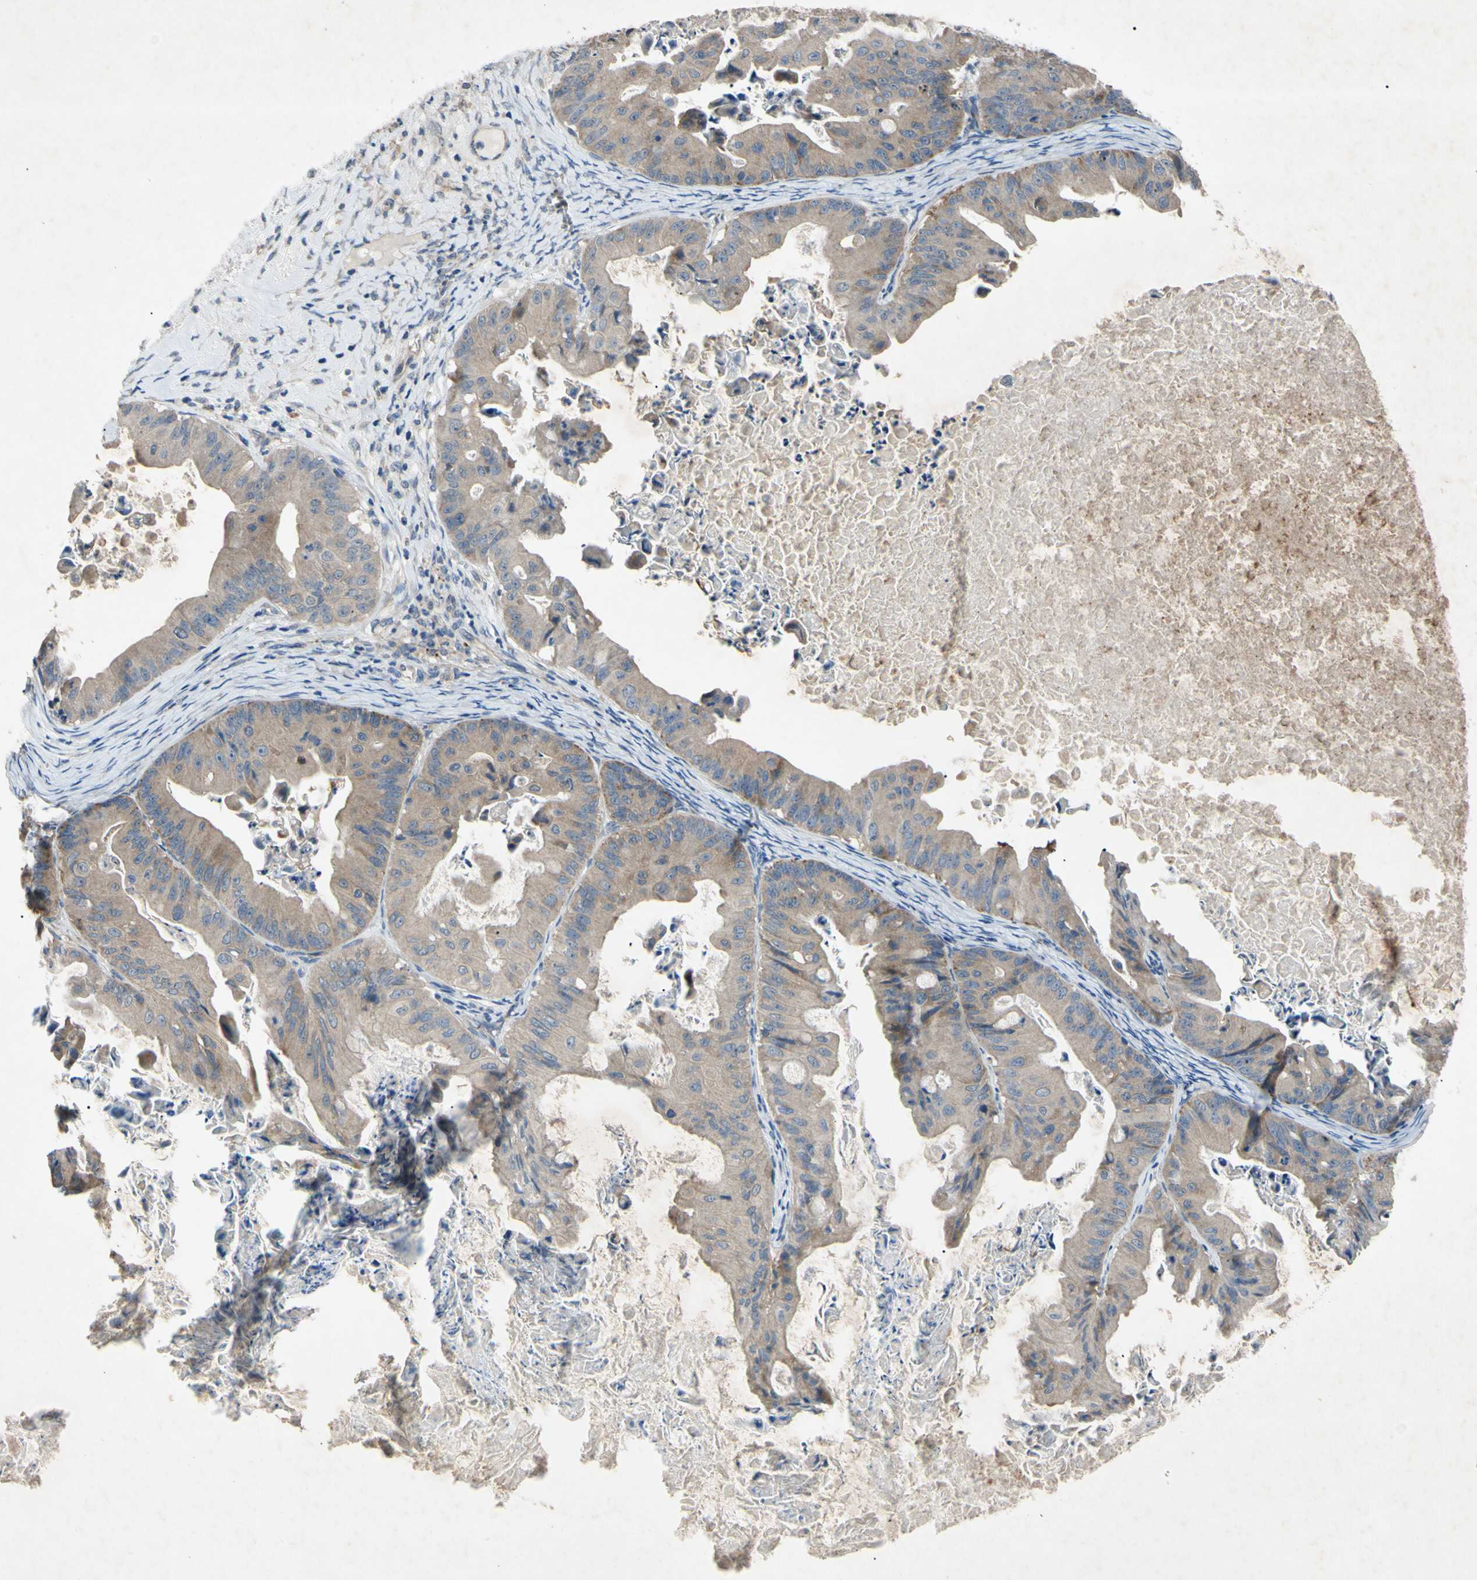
{"staining": {"intensity": "moderate", "quantity": ">75%", "location": "cytoplasmic/membranous"}, "tissue": "ovarian cancer", "cell_type": "Tumor cells", "image_type": "cancer", "snomed": [{"axis": "morphology", "description": "Cystadenocarcinoma, mucinous, NOS"}, {"axis": "topography", "description": "Ovary"}], "caption": "Immunohistochemistry of ovarian cancer (mucinous cystadenocarcinoma) displays medium levels of moderate cytoplasmic/membranous expression in about >75% of tumor cells.", "gene": "HILPDA", "patient": {"sex": "female", "age": 37}}